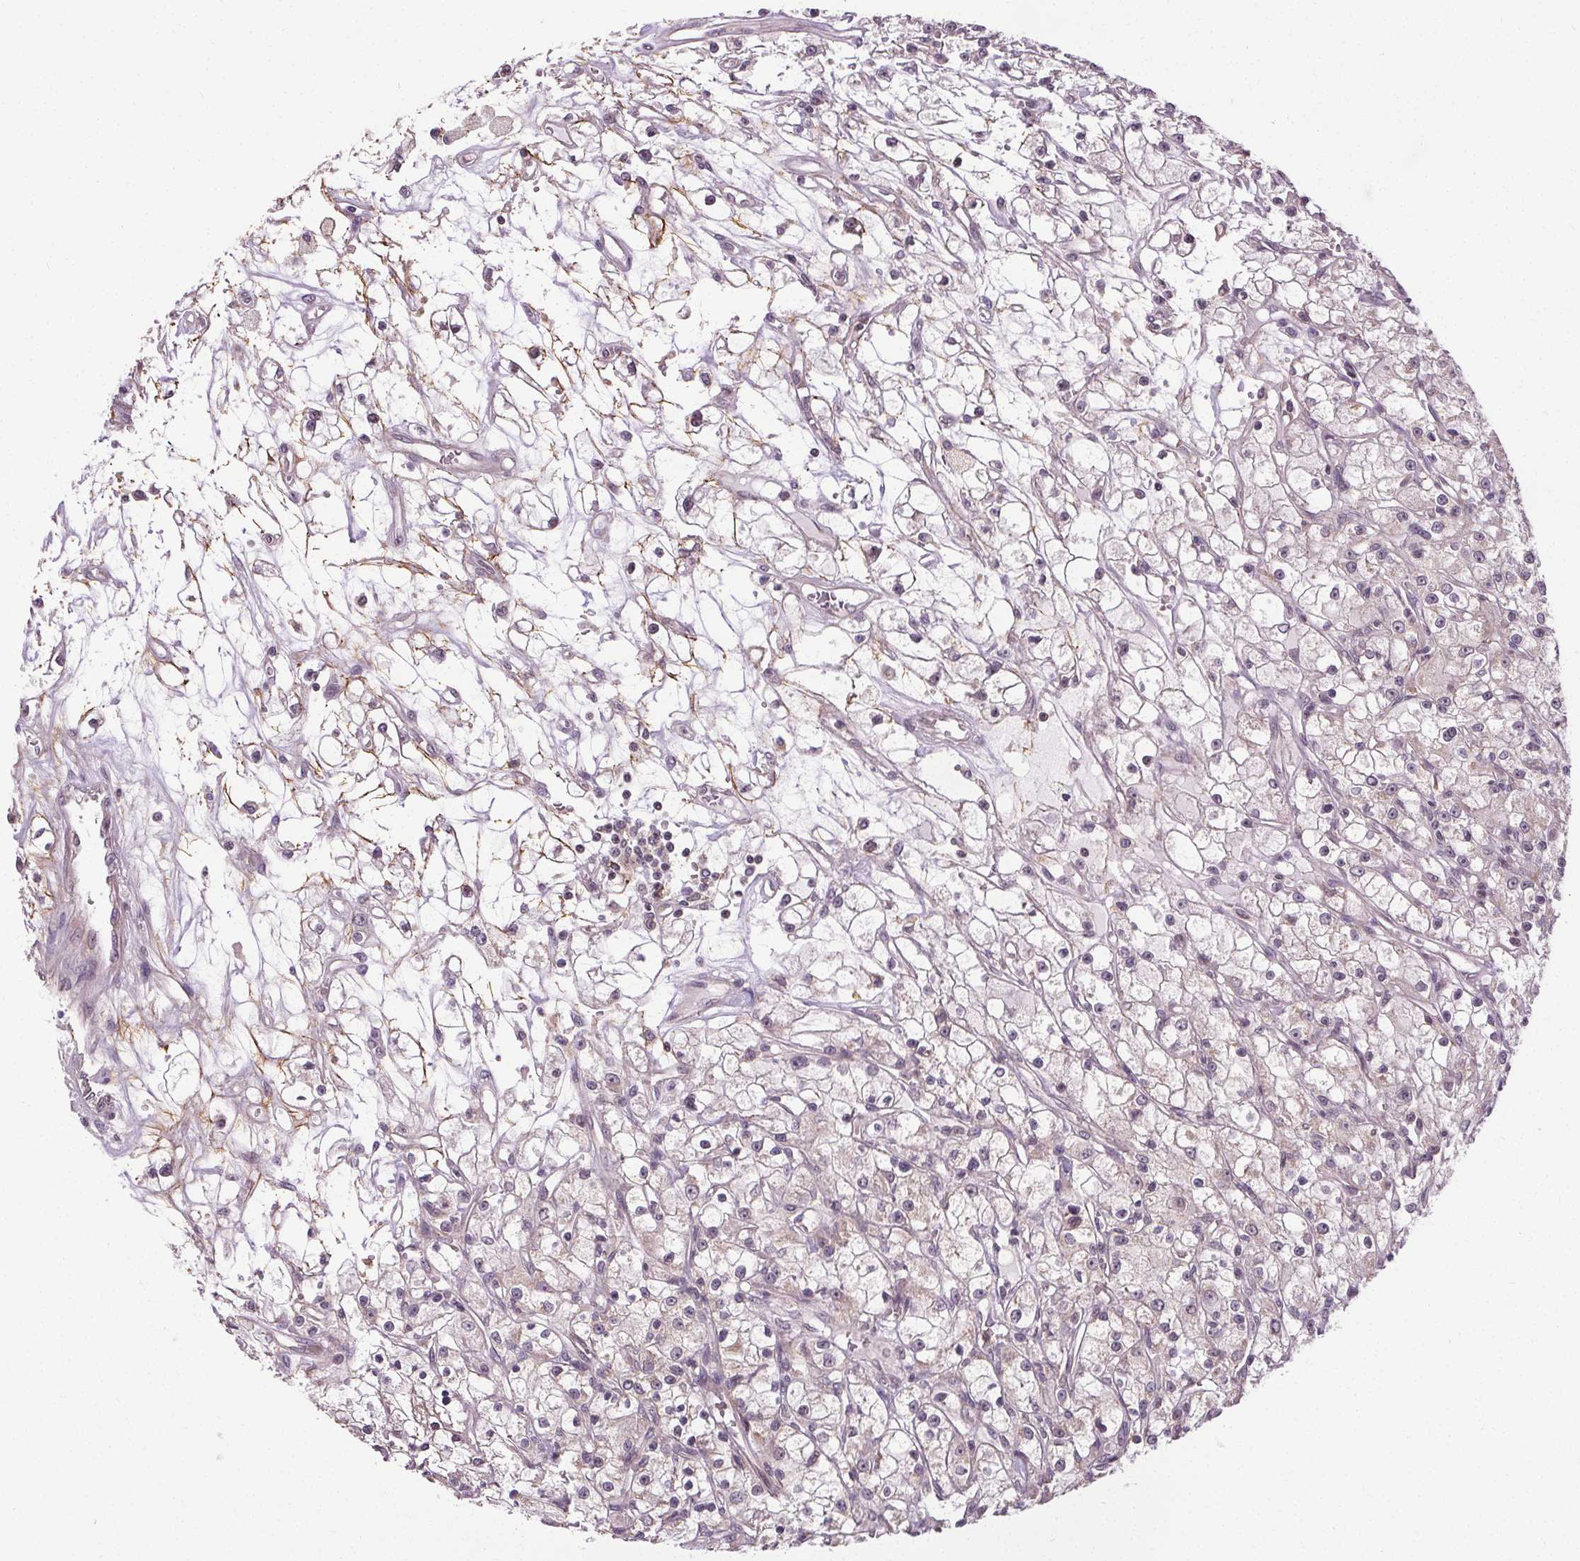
{"staining": {"intensity": "negative", "quantity": "none", "location": "none"}, "tissue": "renal cancer", "cell_type": "Tumor cells", "image_type": "cancer", "snomed": [{"axis": "morphology", "description": "Adenocarcinoma, NOS"}, {"axis": "topography", "description": "Kidney"}], "caption": "A photomicrograph of renal cancer (adenocarcinoma) stained for a protein shows no brown staining in tumor cells.", "gene": "KIAA0232", "patient": {"sex": "female", "age": 59}}